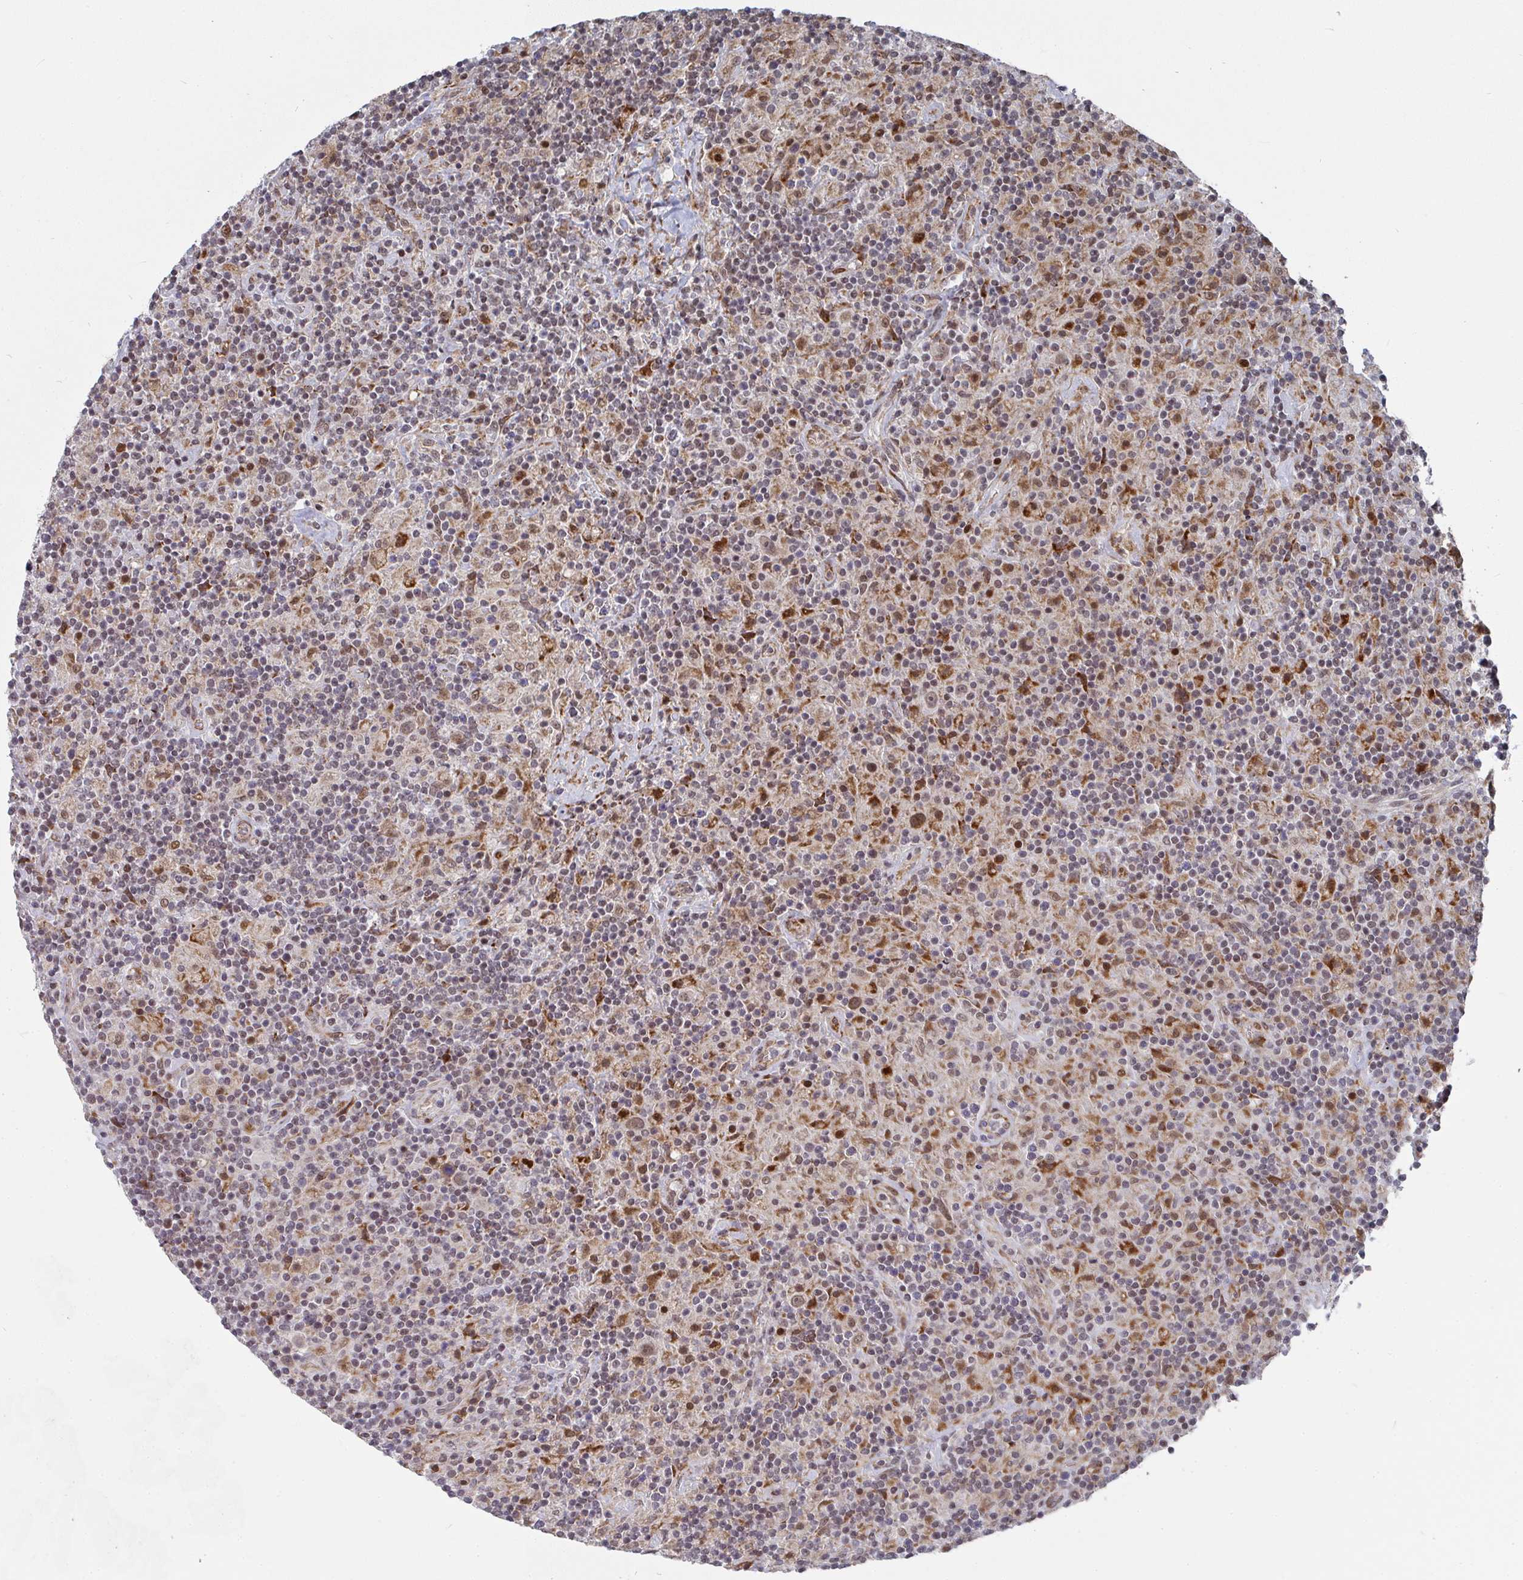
{"staining": {"intensity": "weak", "quantity": ">75%", "location": "nuclear"}, "tissue": "lymphoma", "cell_type": "Tumor cells", "image_type": "cancer", "snomed": [{"axis": "morphology", "description": "Hodgkin's disease, NOS"}, {"axis": "topography", "description": "Lymph node"}], "caption": "Protein staining of lymphoma tissue shows weak nuclear expression in about >75% of tumor cells. The staining was performed using DAB to visualize the protein expression in brown, while the nuclei were stained in blue with hematoxylin (Magnification: 20x).", "gene": "RBBP5", "patient": {"sex": "male", "age": 70}}